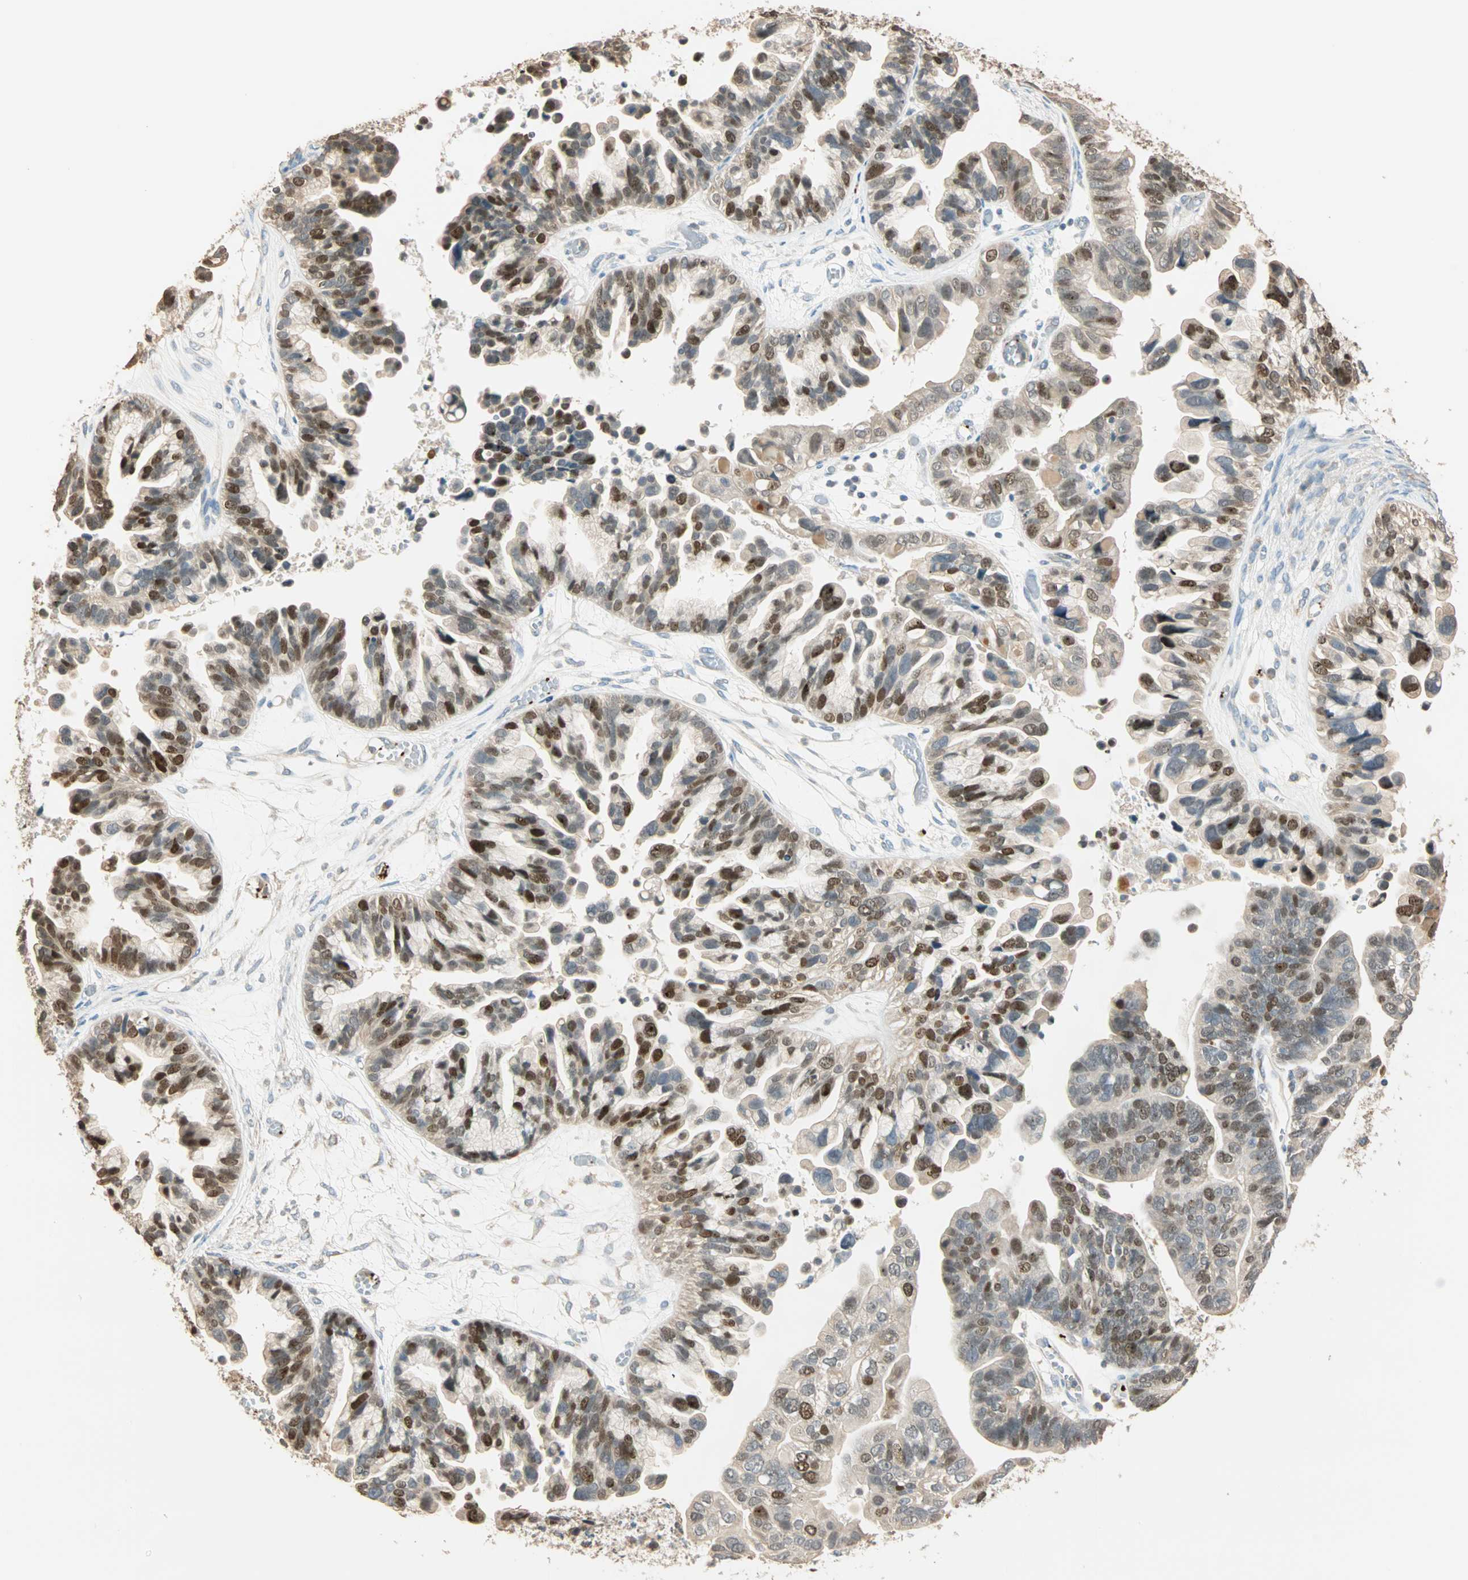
{"staining": {"intensity": "strong", "quantity": "25%-75%", "location": "cytoplasmic/membranous,nuclear"}, "tissue": "ovarian cancer", "cell_type": "Tumor cells", "image_type": "cancer", "snomed": [{"axis": "morphology", "description": "Cystadenocarcinoma, serous, NOS"}, {"axis": "topography", "description": "Ovary"}], "caption": "Serous cystadenocarcinoma (ovarian) stained with a brown dye exhibits strong cytoplasmic/membranous and nuclear positive expression in about 25%-75% of tumor cells.", "gene": "RAD18", "patient": {"sex": "female", "age": 56}}